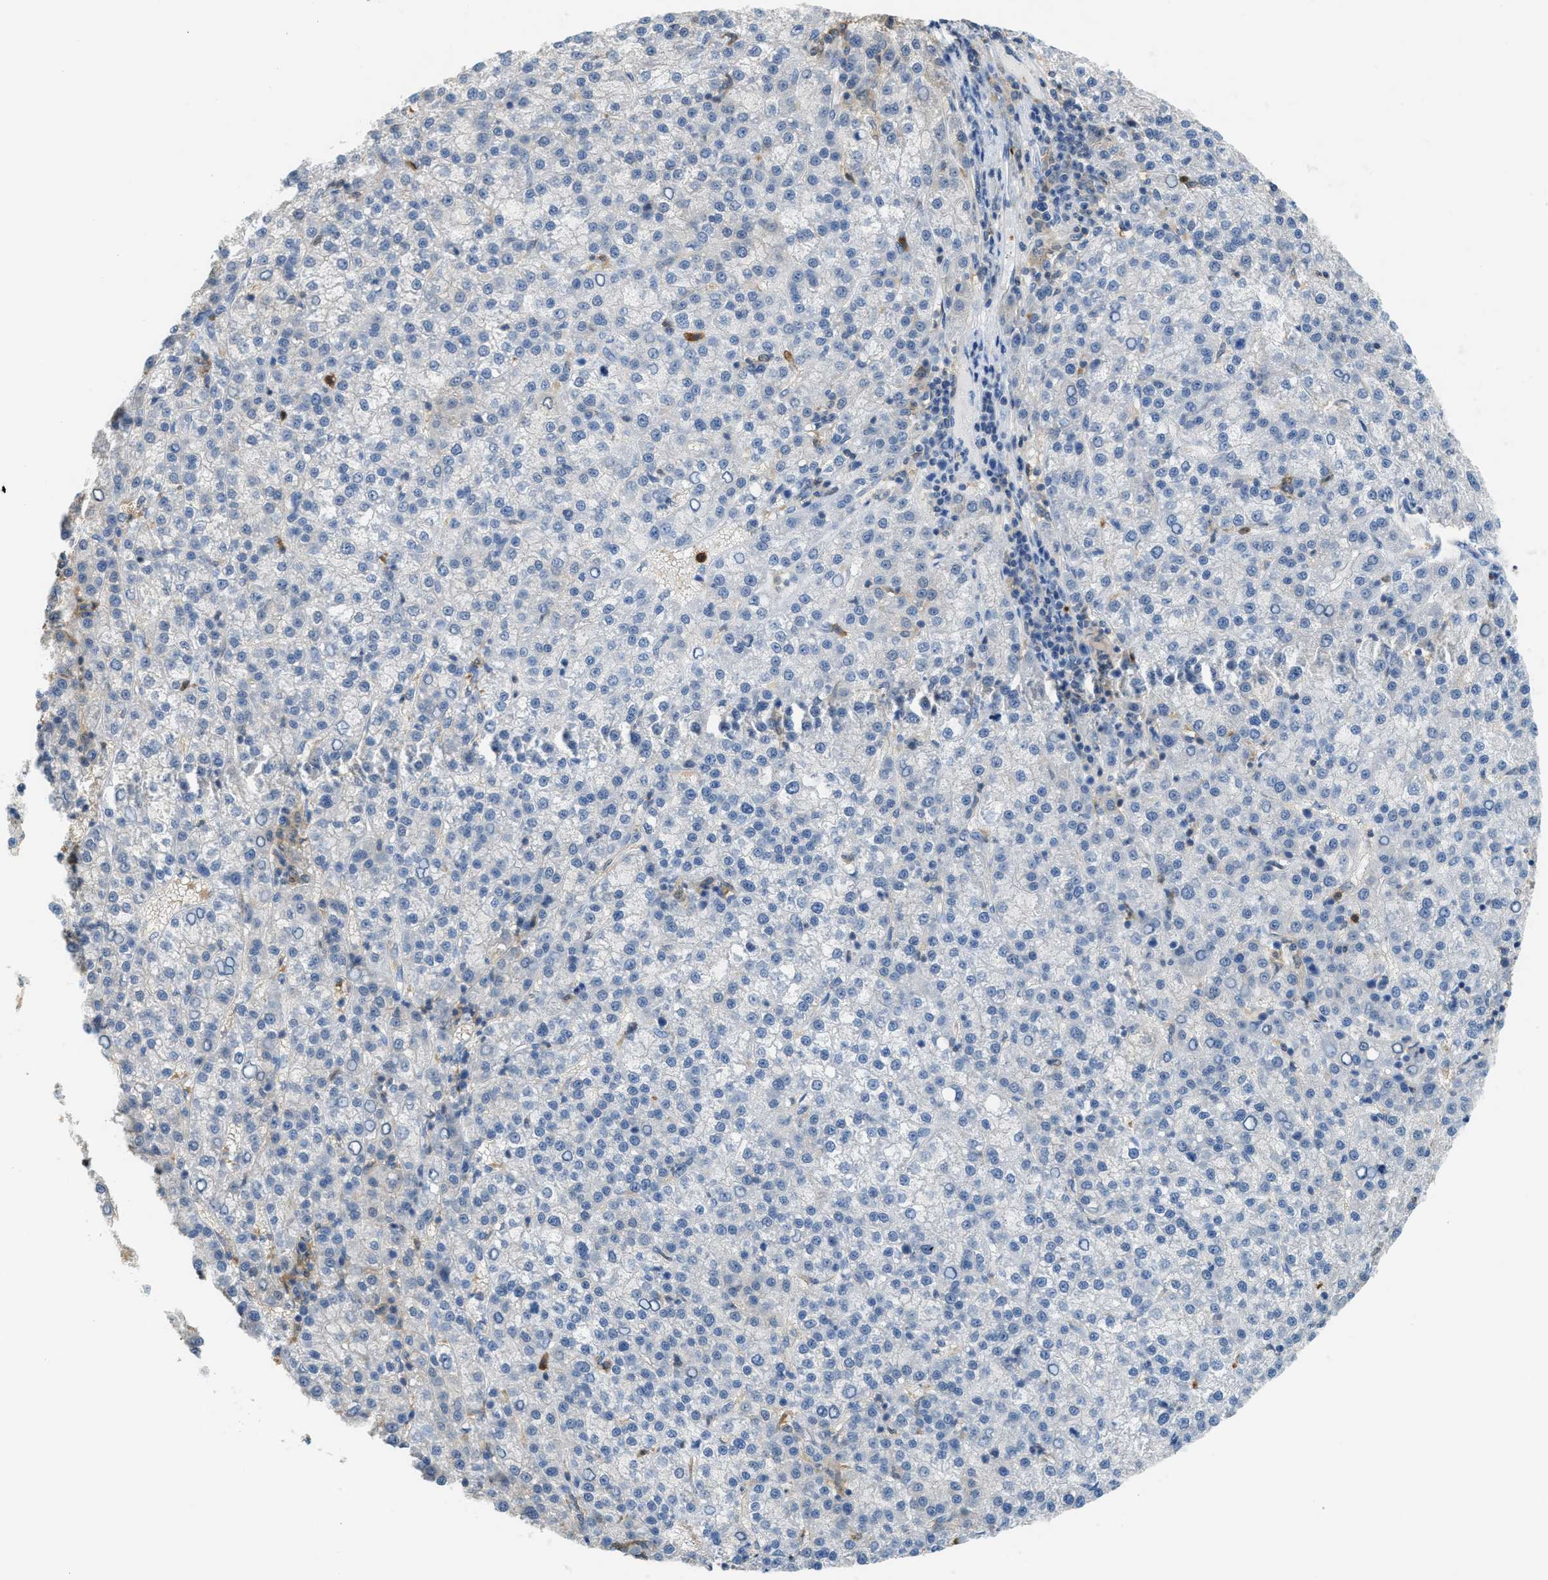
{"staining": {"intensity": "negative", "quantity": "none", "location": "none"}, "tissue": "liver cancer", "cell_type": "Tumor cells", "image_type": "cancer", "snomed": [{"axis": "morphology", "description": "Carcinoma, Hepatocellular, NOS"}, {"axis": "topography", "description": "Liver"}], "caption": "A high-resolution histopathology image shows IHC staining of liver hepatocellular carcinoma, which demonstrates no significant positivity in tumor cells.", "gene": "SERPINB1", "patient": {"sex": "female", "age": 58}}